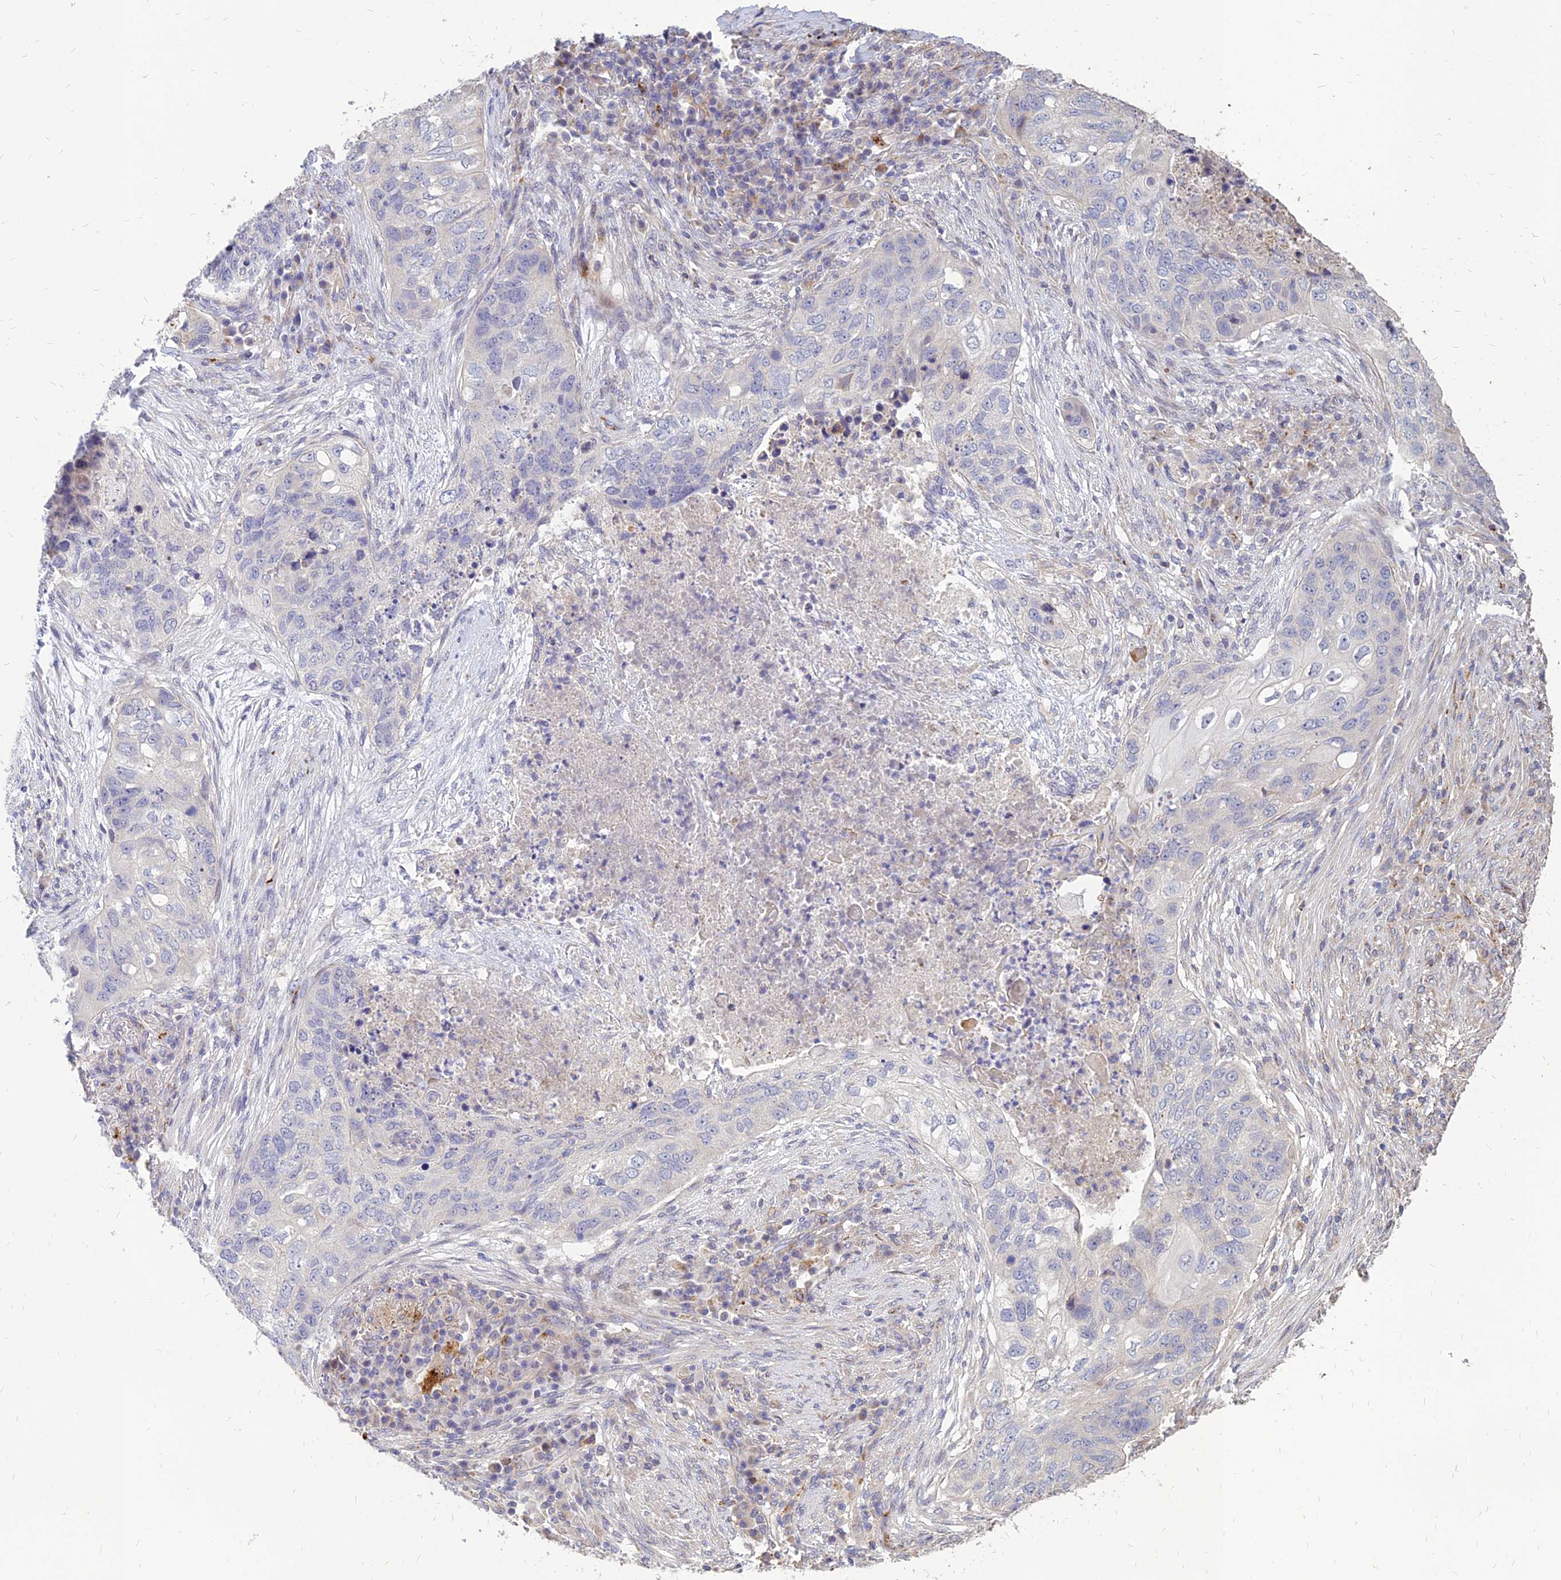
{"staining": {"intensity": "negative", "quantity": "none", "location": "none"}, "tissue": "lung cancer", "cell_type": "Tumor cells", "image_type": "cancer", "snomed": [{"axis": "morphology", "description": "Squamous cell carcinoma, NOS"}, {"axis": "topography", "description": "Lung"}], "caption": "Lung cancer (squamous cell carcinoma) stained for a protein using IHC demonstrates no expression tumor cells.", "gene": "ST3GAL6", "patient": {"sex": "female", "age": 63}}